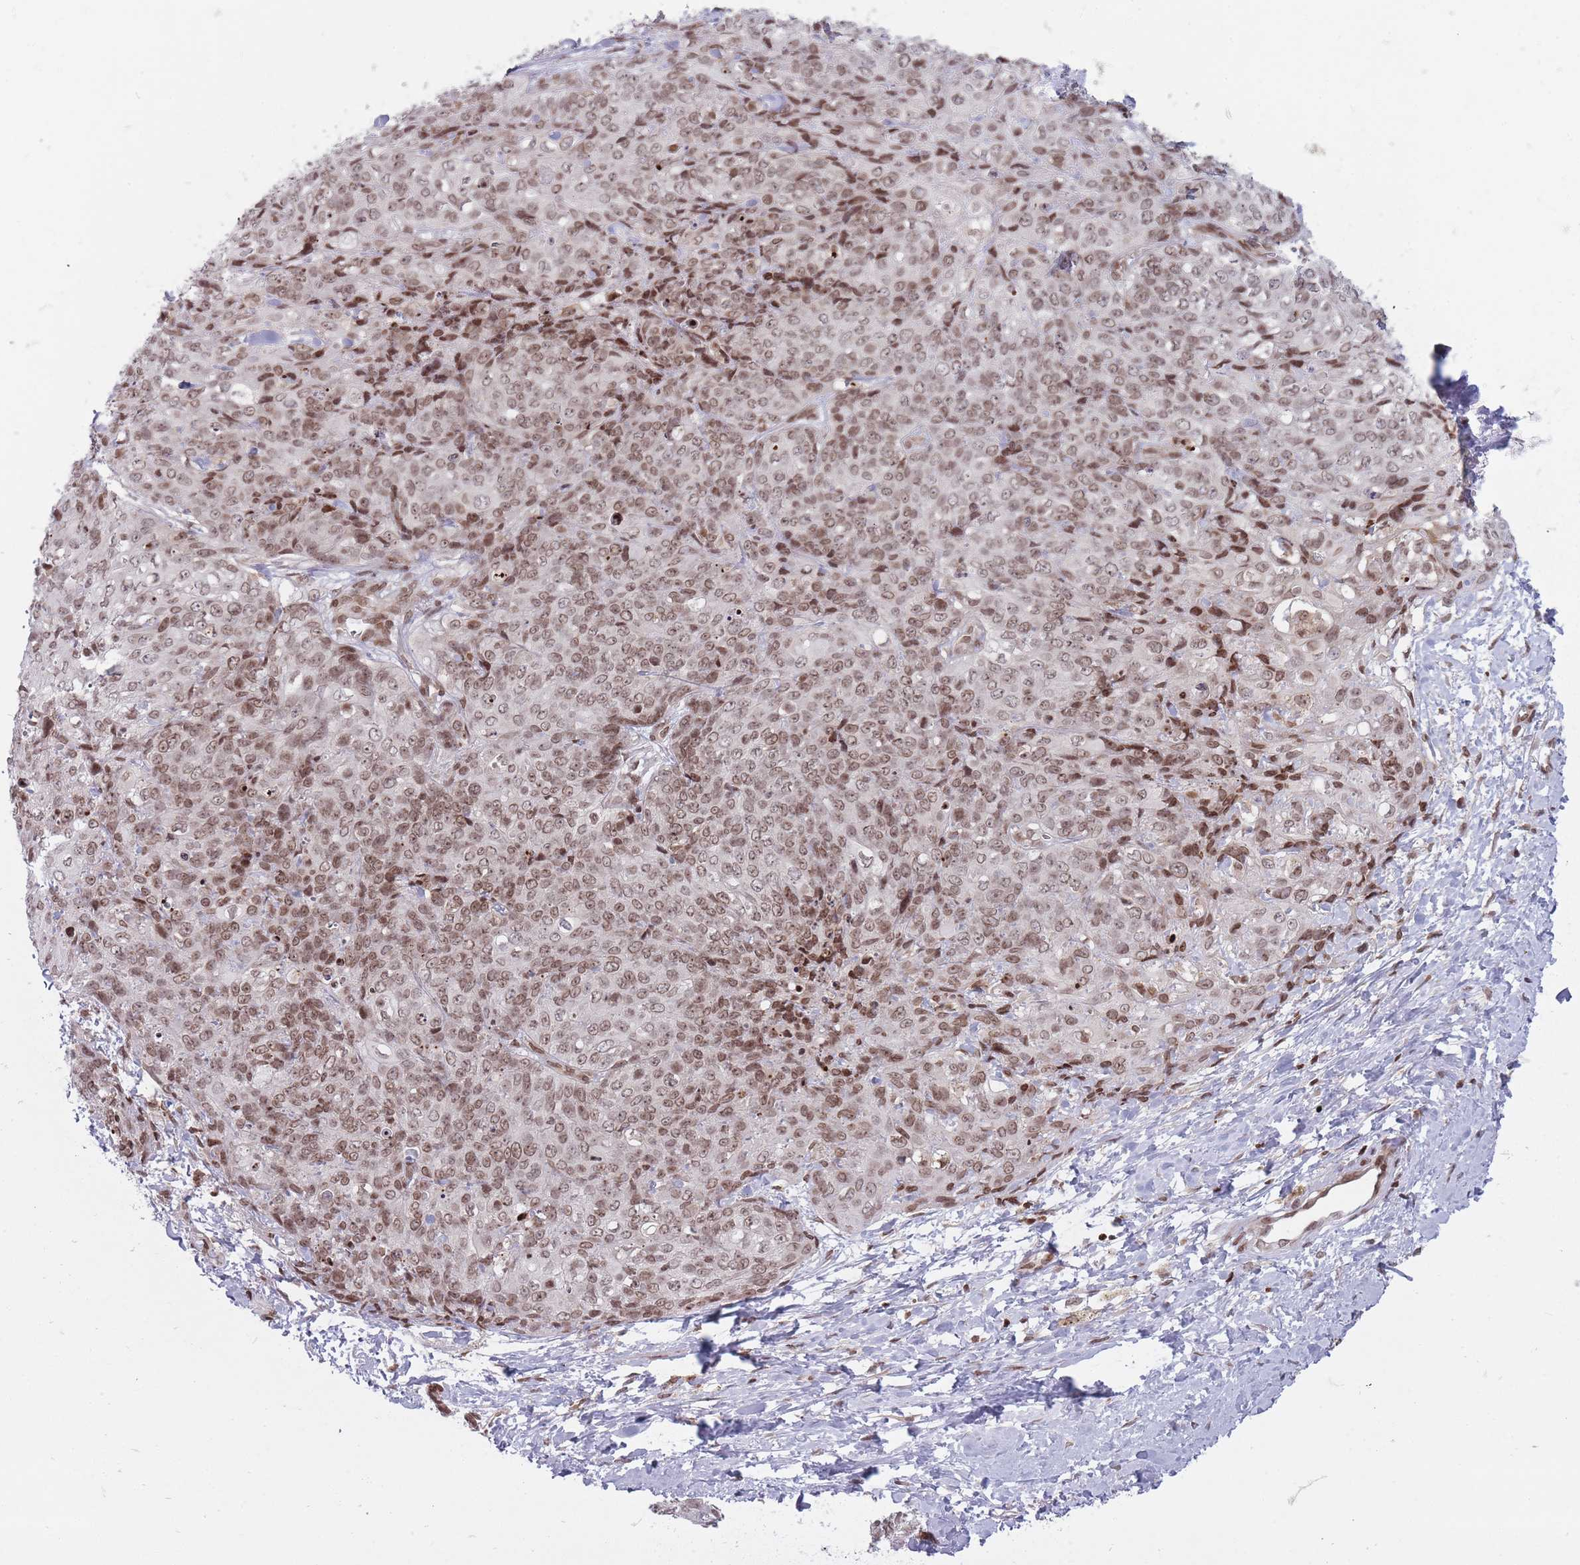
{"staining": {"intensity": "weak", "quantity": ">75%", "location": "nuclear"}, "tissue": "skin cancer", "cell_type": "Tumor cells", "image_type": "cancer", "snomed": [{"axis": "morphology", "description": "Squamous cell carcinoma, NOS"}, {"axis": "topography", "description": "Skin"}, {"axis": "topography", "description": "Vulva"}], "caption": "DAB (3,3'-diaminobenzidine) immunohistochemical staining of skin cancer (squamous cell carcinoma) displays weak nuclear protein expression in about >75% of tumor cells.", "gene": "TMC6", "patient": {"sex": "female", "age": 85}}